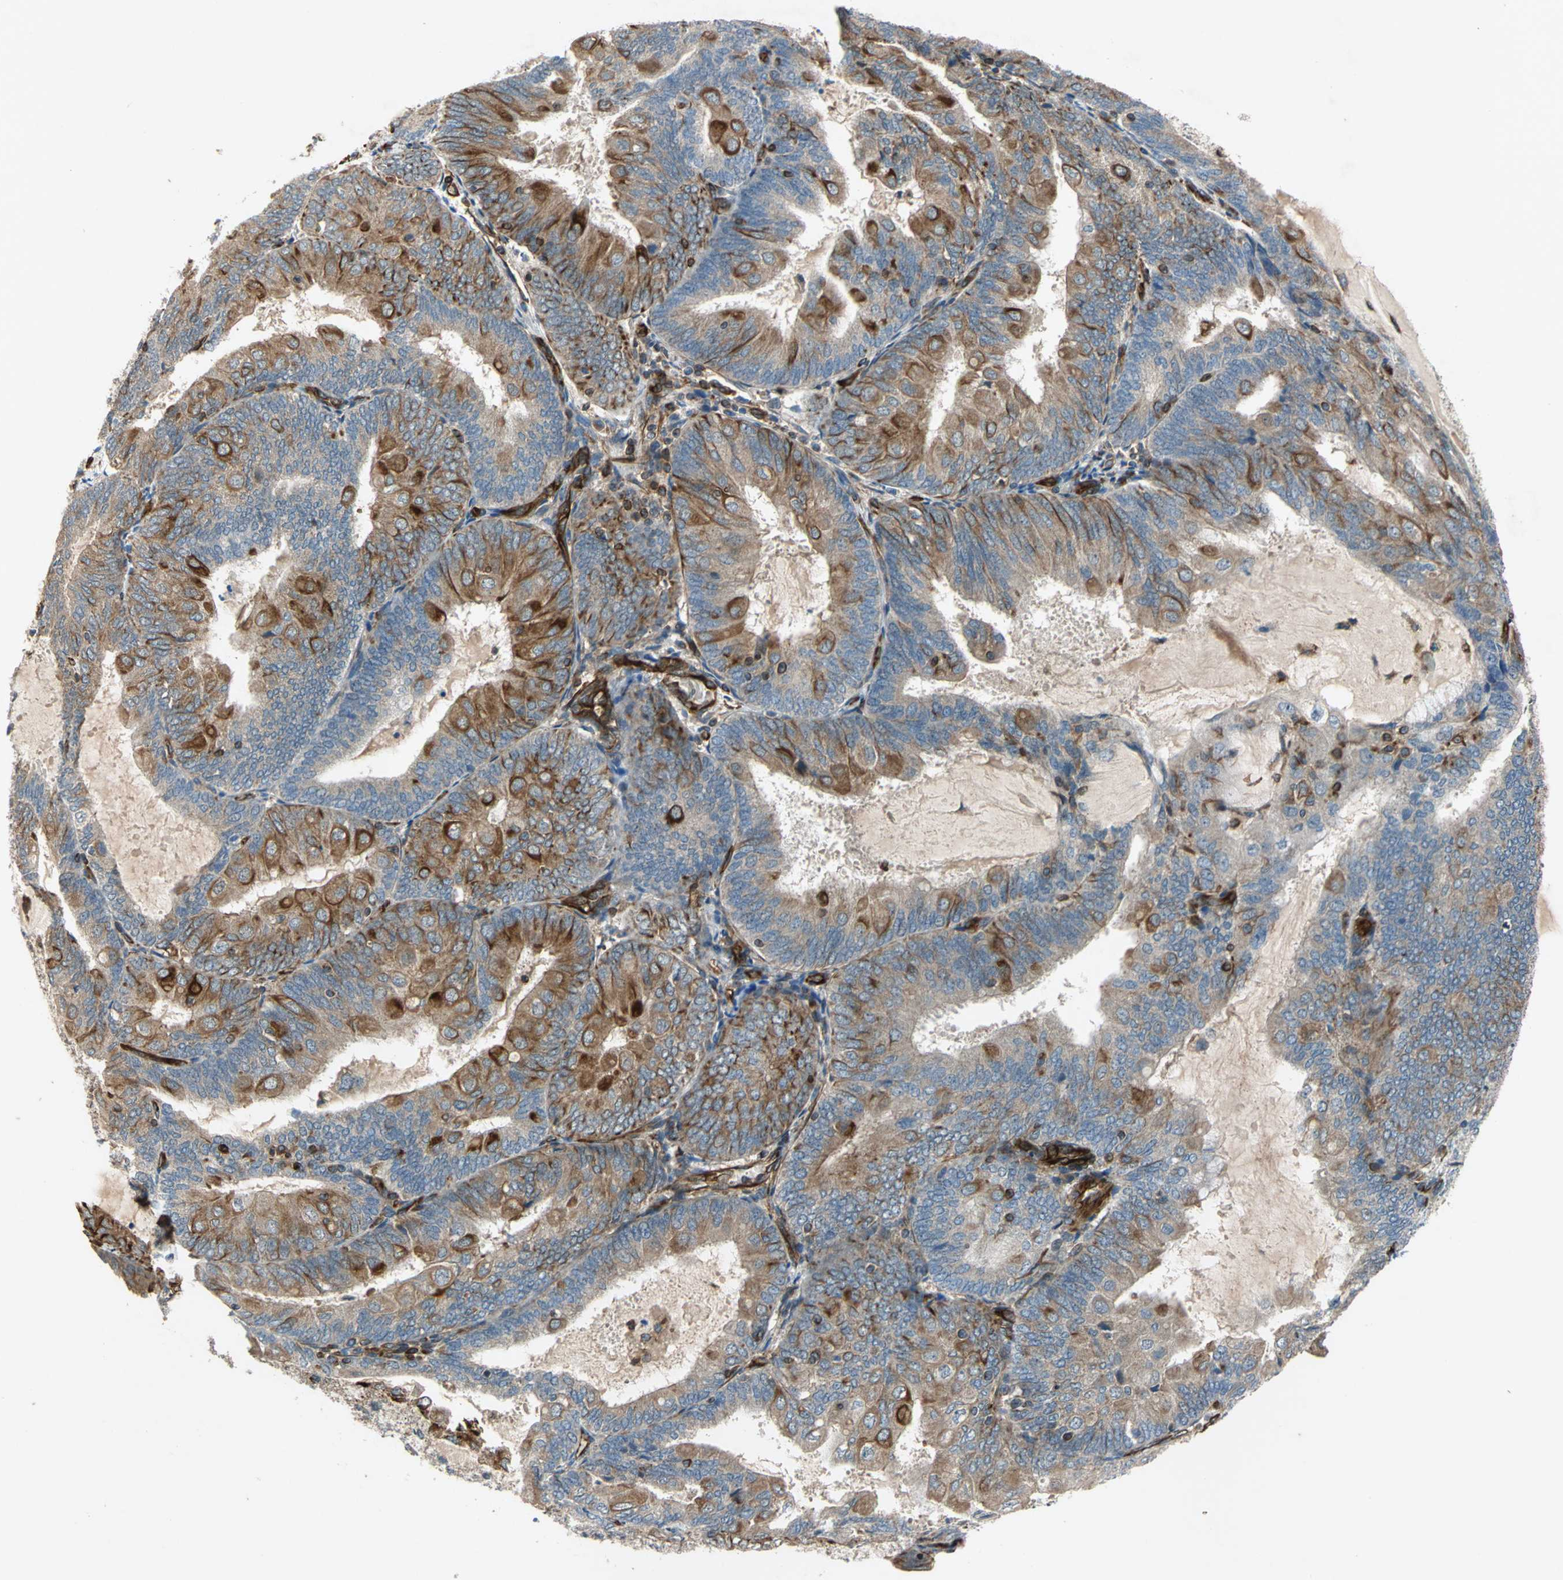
{"staining": {"intensity": "strong", "quantity": "25%-75%", "location": "cytoplasmic/membranous"}, "tissue": "endometrial cancer", "cell_type": "Tumor cells", "image_type": "cancer", "snomed": [{"axis": "morphology", "description": "Adenocarcinoma, NOS"}, {"axis": "topography", "description": "Endometrium"}], "caption": "Adenocarcinoma (endometrial) stained for a protein displays strong cytoplasmic/membranous positivity in tumor cells.", "gene": "EMCN", "patient": {"sex": "female", "age": 81}}